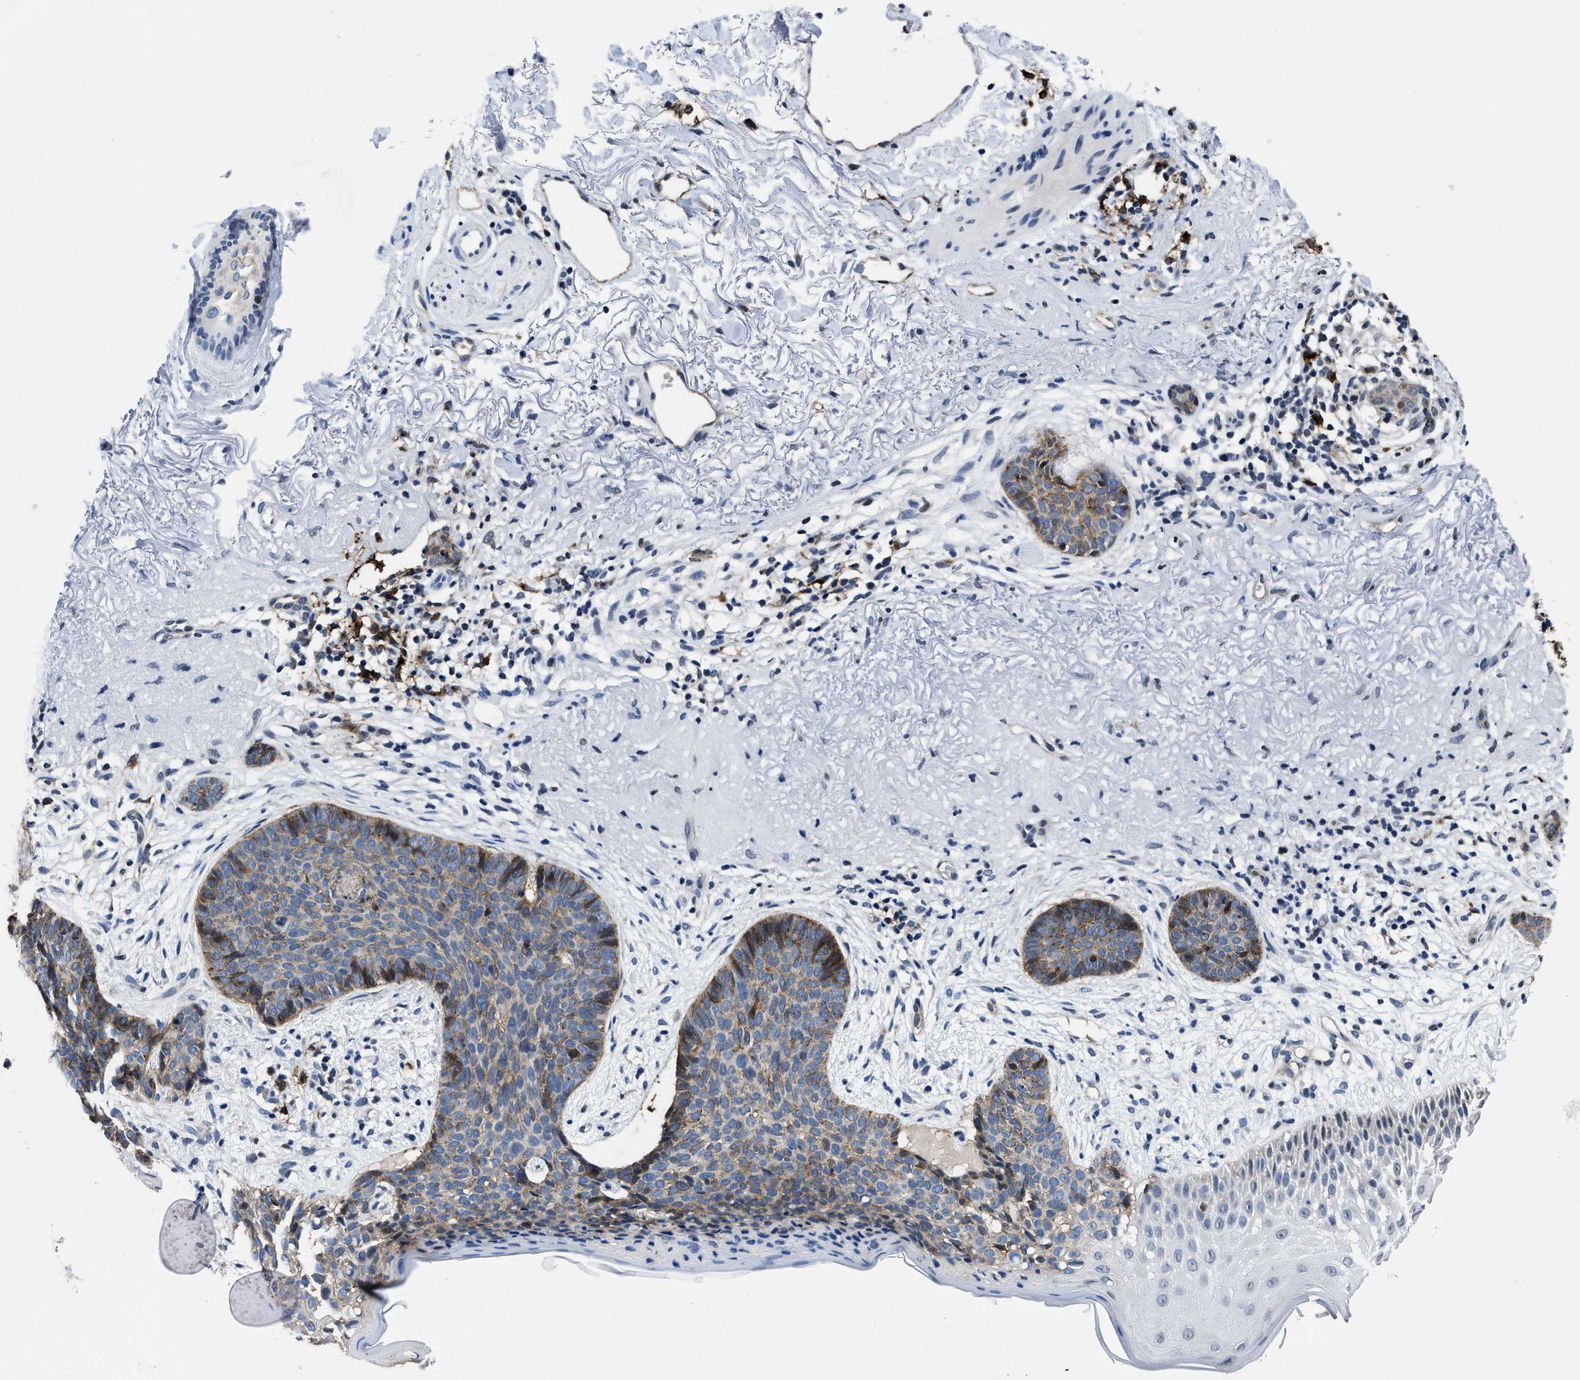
{"staining": {"intensity": "moderate", "quantity": "25%-75%", "location": "cytoplasmic/membranous"}, "tissue": "skin cancer", "cell_type": "Tumor cells", "image_type": "cancer", "snomed": [{"axis": "morphology", "description": "Normal tissue, NOS"}, {"axis": "morphology", "description": "Basal cell carcinoma"}, {"axis": "topography", "description": "Skin"}], "caption": "Basal cell carcinoma (skin) tissue reveals moderate cytoplasmic/membranous staining in approximately 25%-75% of tumor cells", "gene": "MARCKSL1", "patient": {"sex": "female", "age": 70}}